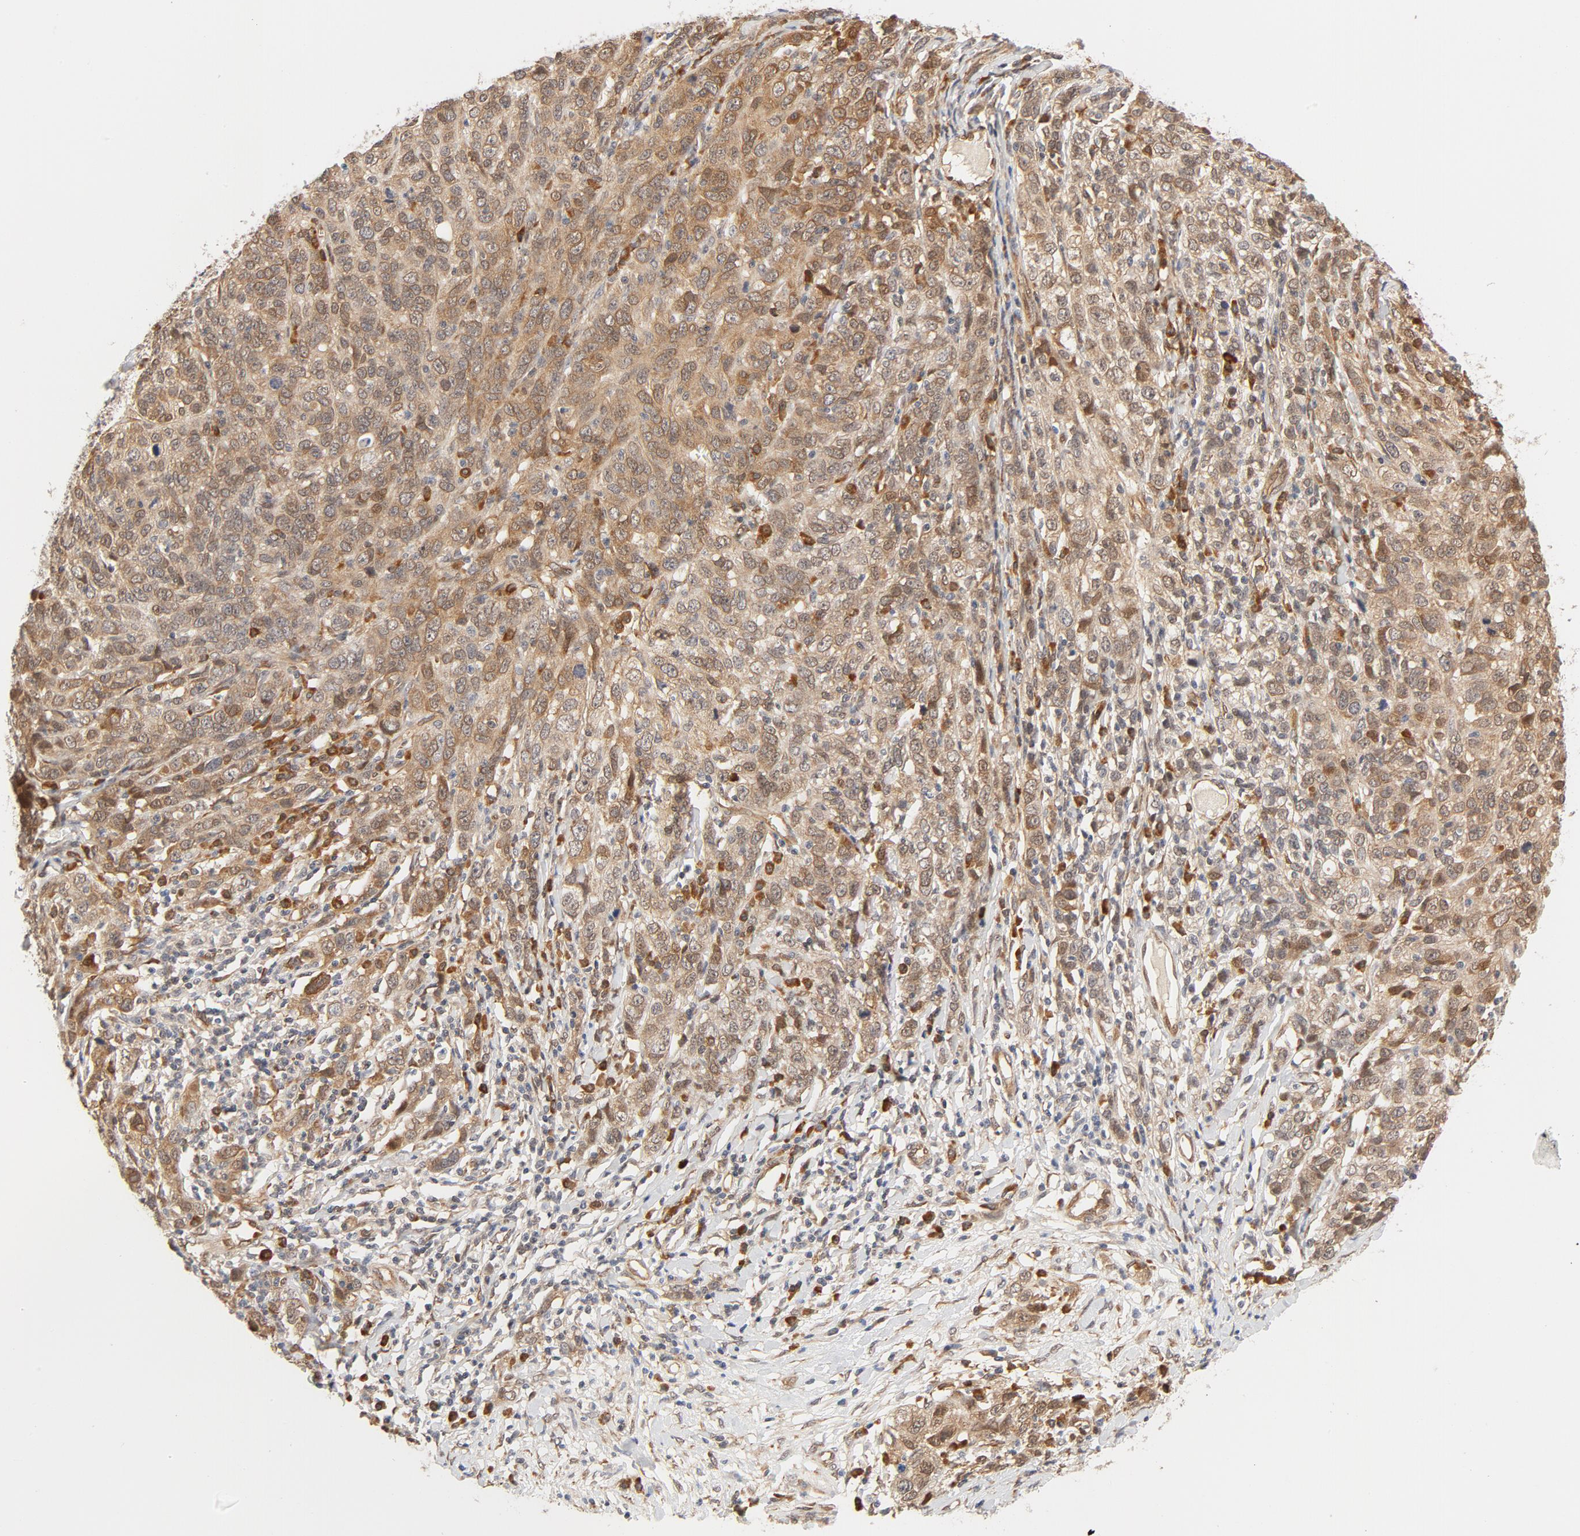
{"staining": {"intensity": "moderate", "quantity": ">75%", "location": "cytoplasmic/membranous"}, "tissue": "ovarian cancer", "cell_type": "Tumor cells", "image_type": "cancer", "snomed": [{"axis": "morphology", "description": "Cystadenocarcinoma, serous, NOS"}, {"axis": "topography", "description": "Ovary"}], "caption": "Approximately >75% of tumor cells in ovarian cancer demonstrate moderate cytoplasmic/membranous protein staining as visualized by brown immunohistochemical staining.", "gene": "EIF4E", "patient": {"sex": "female", "age": 71}}